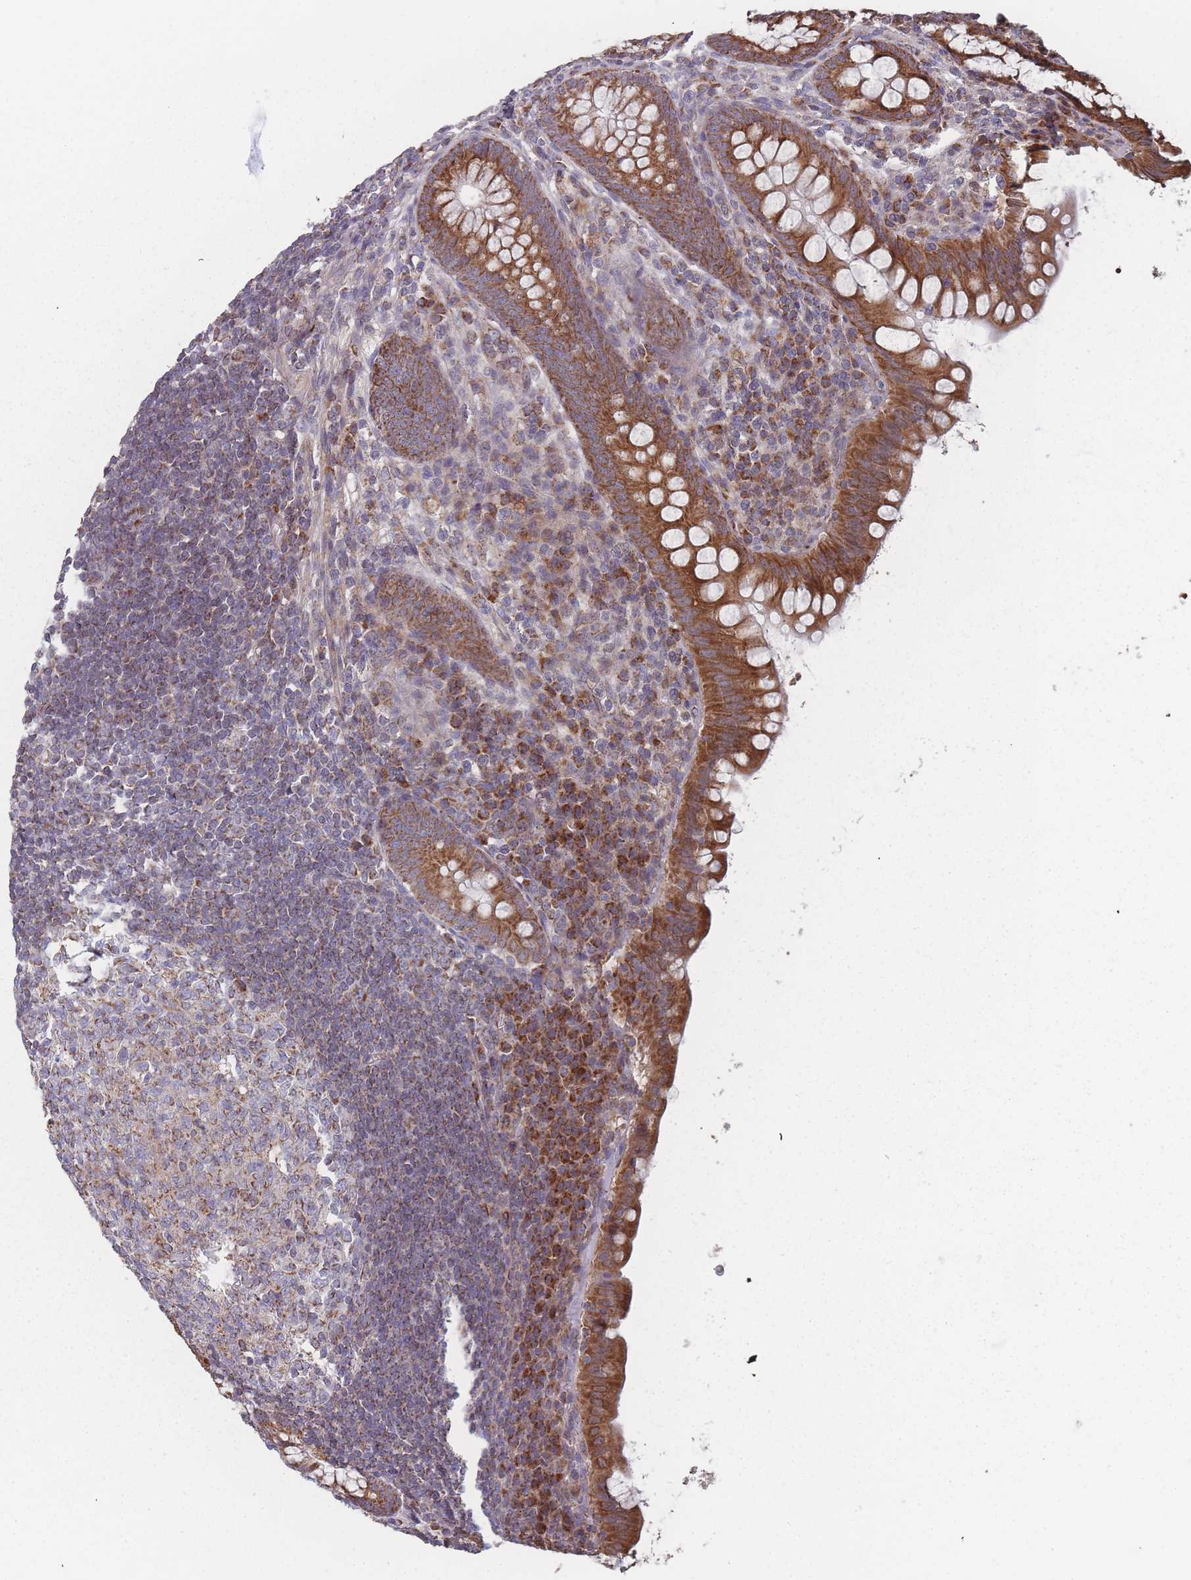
{"staining": {"intensity": "strong", "quantity": ">75%", "location": "cytoplasmic/membranous"}, "tissue": "appendix", "cell_type": "Glandular cells", "image_type": "normal", "snomed": [{"axis": "morphology", "description": "Normal tissue, NOS"}, {"axis": "topography", "description": "Appendix"}], "caption": "IHC (DAB) staining of benign human appendix shows strong cytoplasmic/membranous protein positivity in about >75% of glandular cells.", "gene": "PSMB3", "patient": {"sex": "female", "age": 33}}